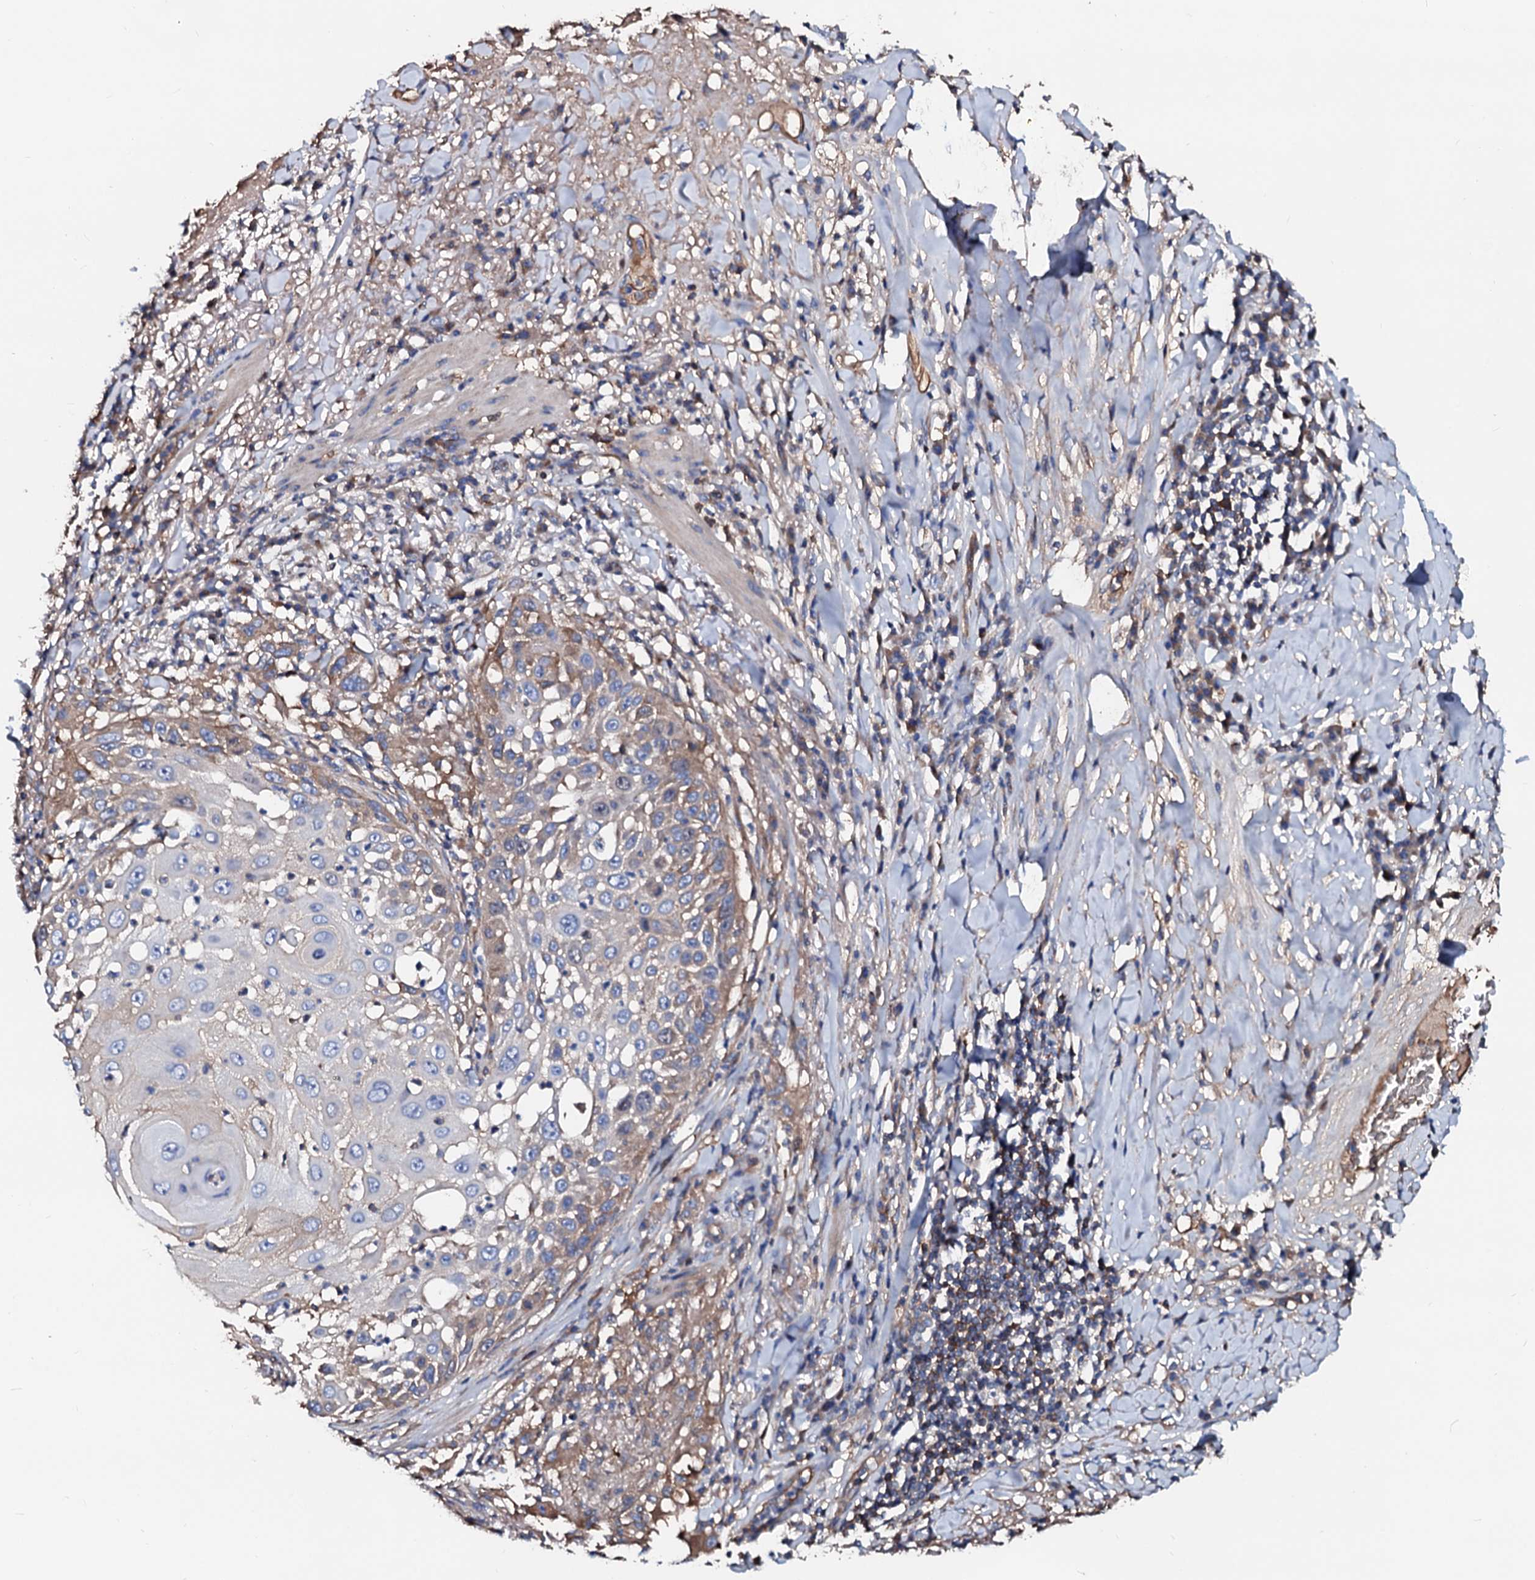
{"staining": {"intensity": "moderate", "quantity": "<25%", "location": "cytoplasmic/membranous"}, "tissue": "skin cancer", "cell_type": "Tumor cells", "image_type": "cancer", "snomed": [{"axis": "morphology", "description": "Squamous cell carcinoma, NOS"}, {"axis": "topography", "description": "Skin"}], "caption": "Tumor cells display moderate cytoplasmic/membranous positivity in about <25% of cells in skin squamous cell carcinoma. (Brightfield microscopy of DAB IHC at high magnification).", "gene": "CSKMT", "patient": {"sex": "female", "age": 44}}